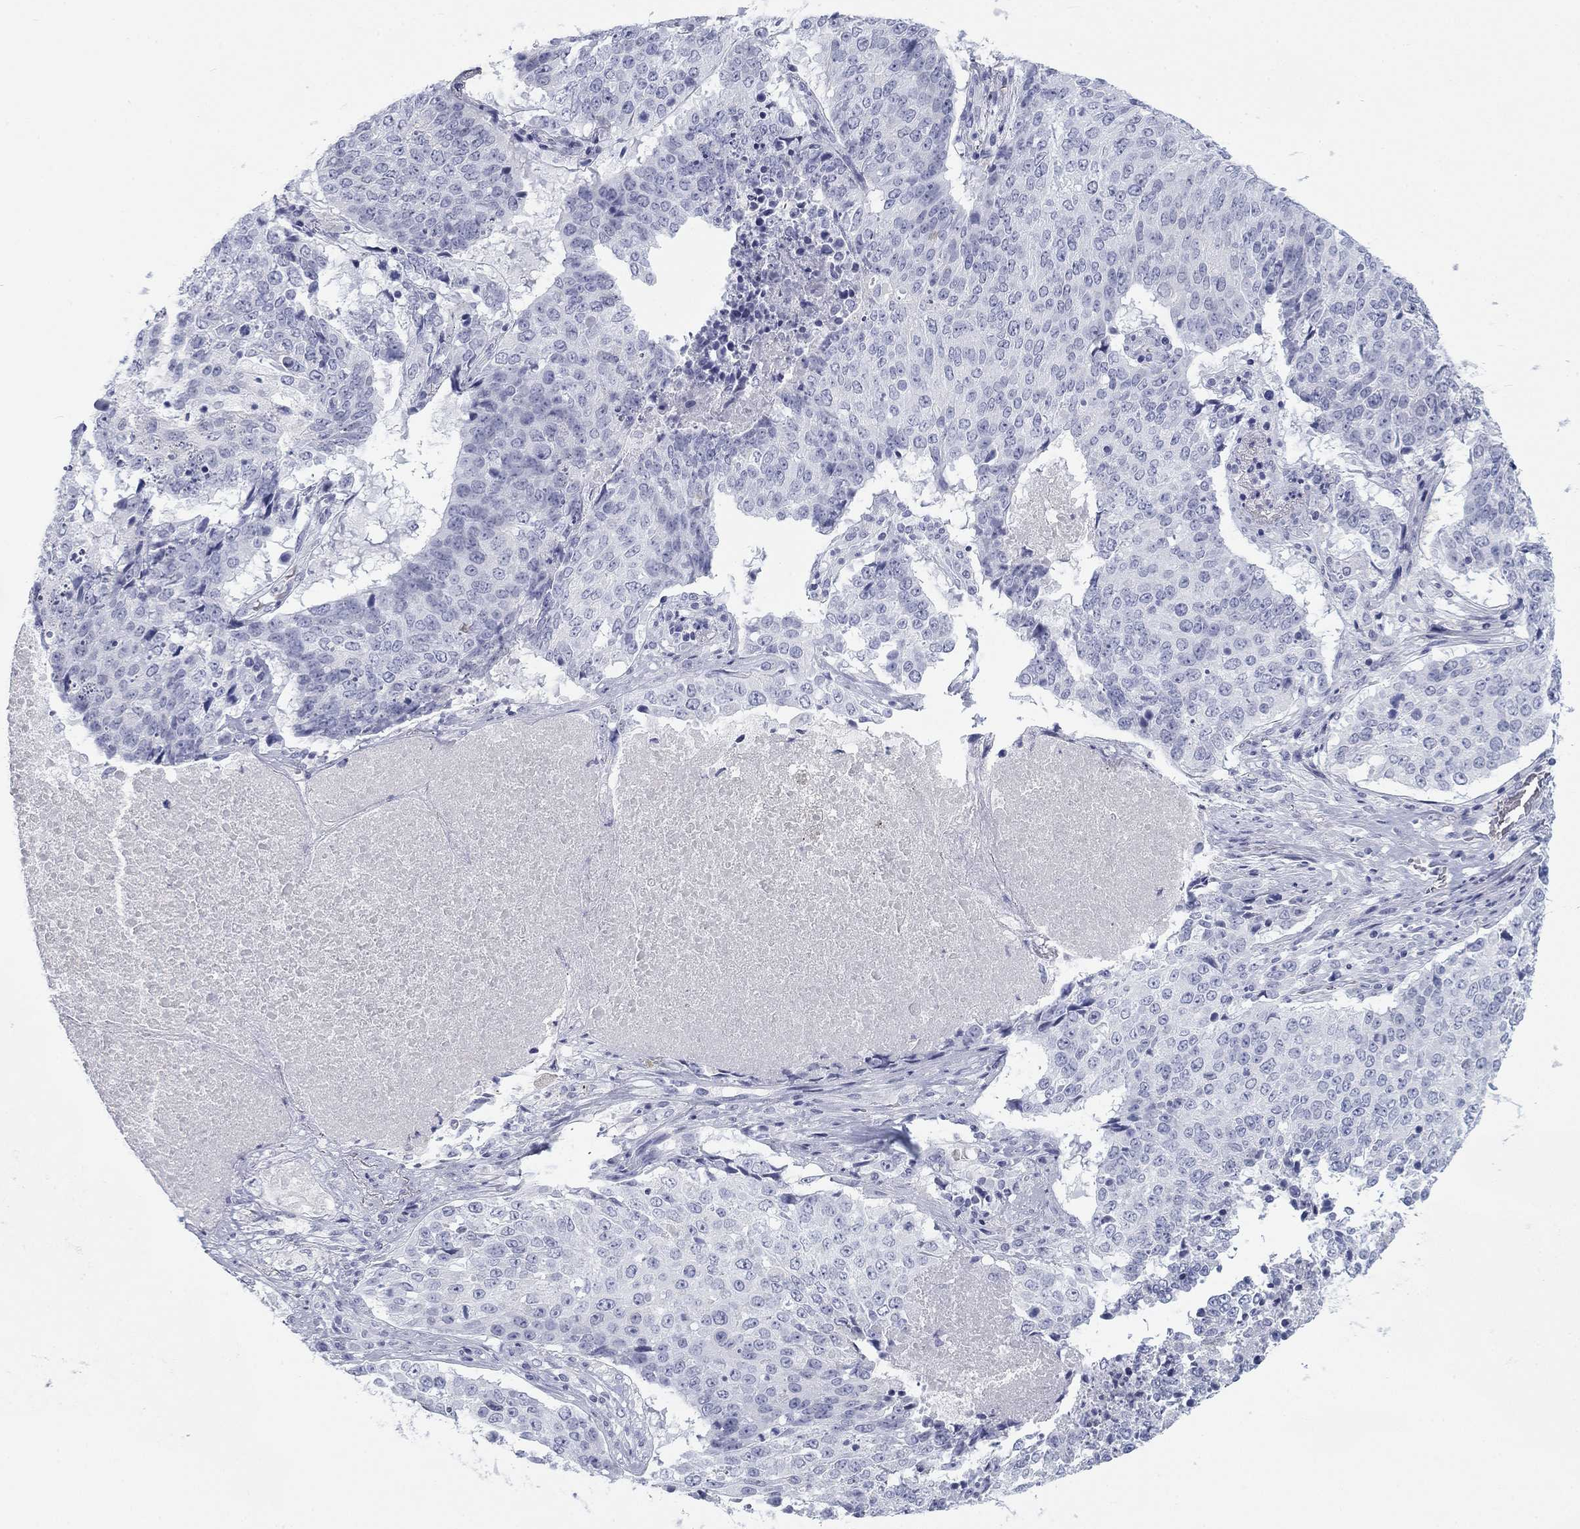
{"staining": {"intensity": "negative", "quantity": "none", "location": "none"}, "tissue": "lung cancer", "cell_type": "Tumor cells", "image_type": "cancer", "snomed": [{"axis": "morphology", "description": "Normal tissue, NOS"}, {"axis": "morphology", "description": "Squamous cell carcinoma, NOS"}, {"axis": "topography", "description": "Bronchus"}, {"axis": "topography", "description": "Lung"}], "caption": "Immunohistochemical staining of lung cancer (squamous cell carcinoma) exhibits no significant expression in tumor cells.", "gene": "CALB1", "patient": {"sex": "male", "age": 64}}